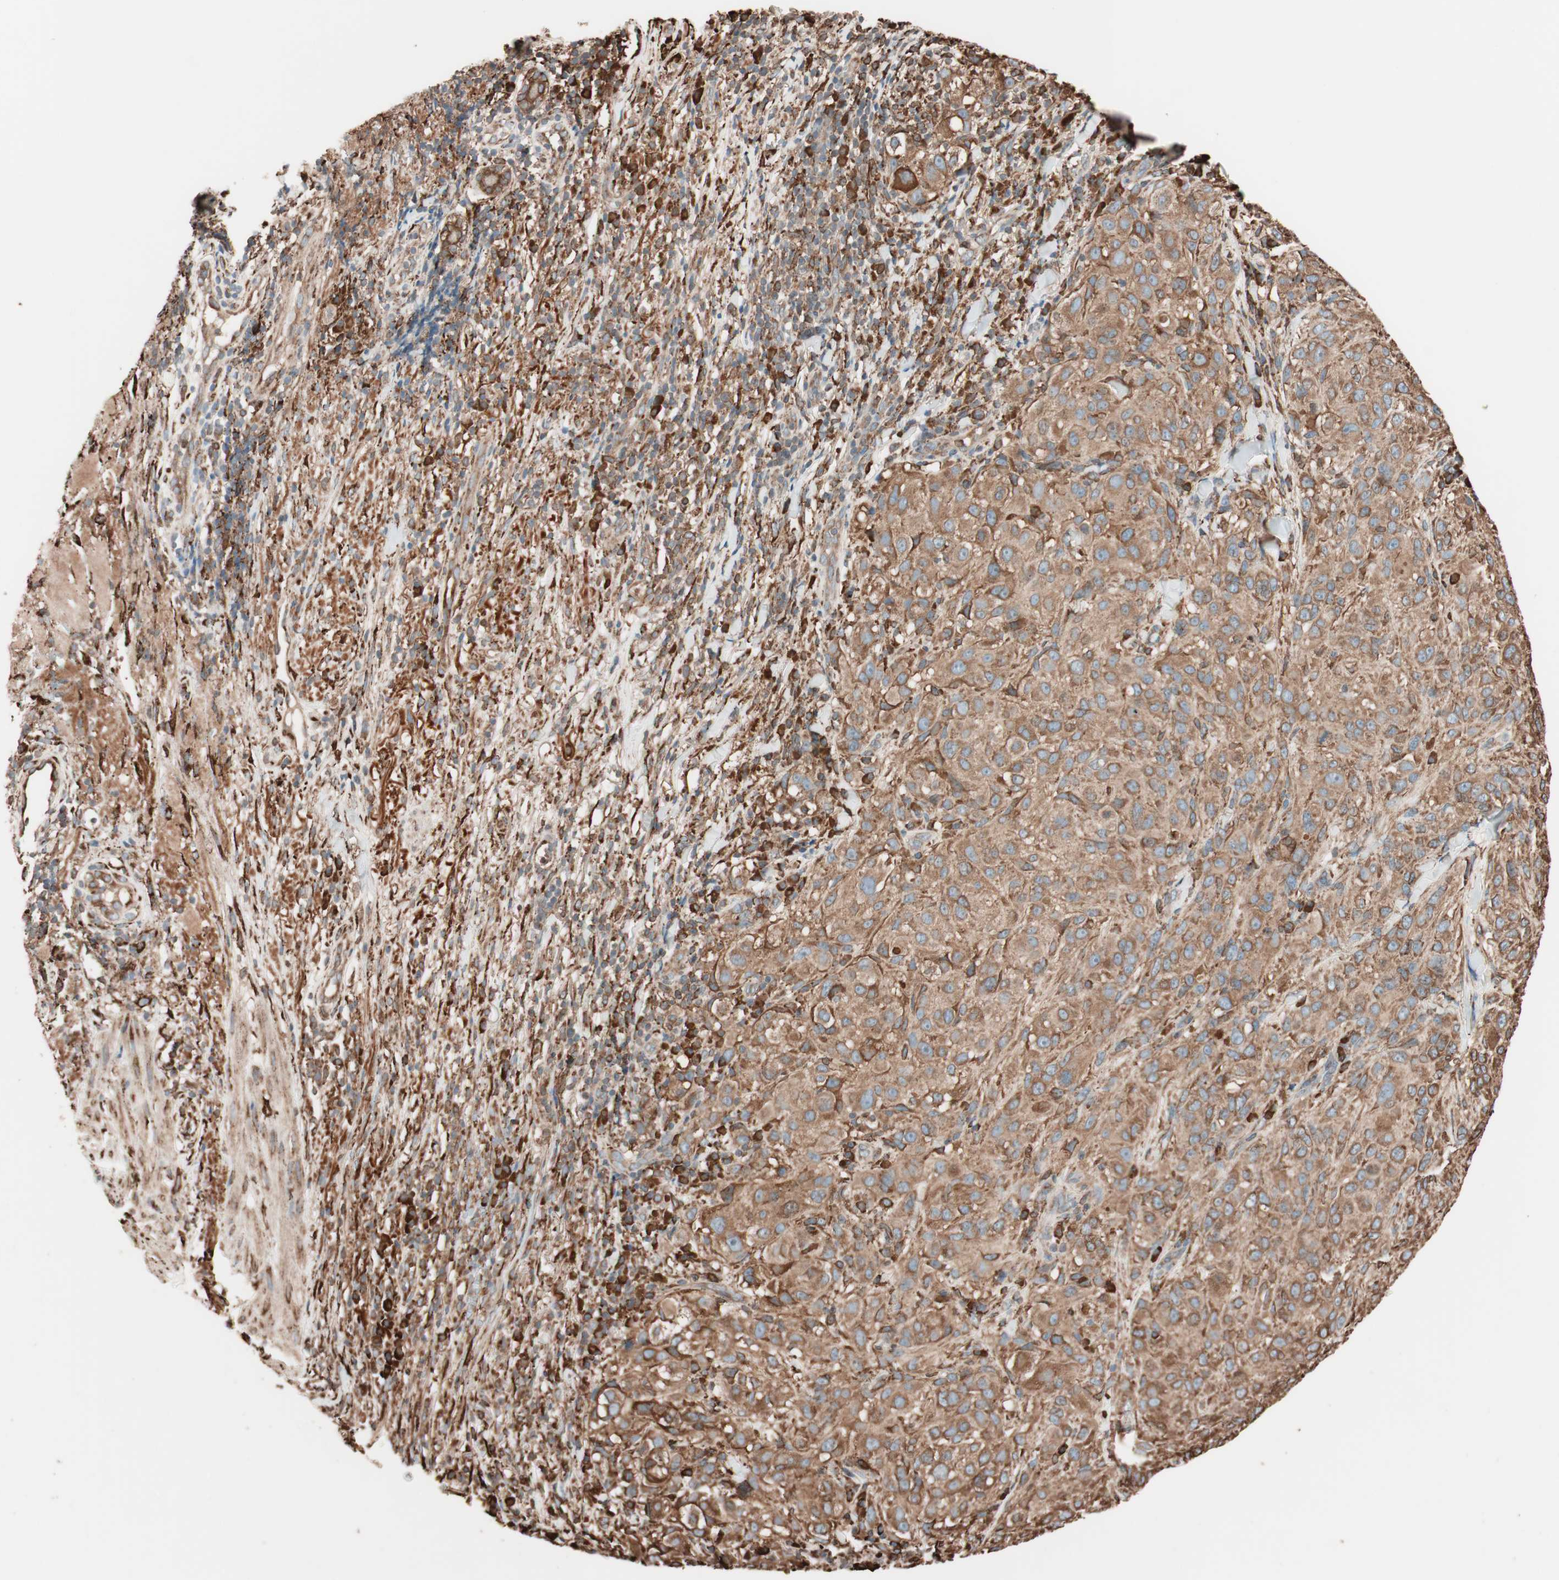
{"staining": {"intensity": "strong", "quantity": ">75%", "location": "cytoplasmic/membranous"}, "tissue": "melanoma", "cell_type": "Tumor cells", "image_type": "cancer", "snomed": [{"axis": "morphology", "description": "Necrosis, NOS"}, {"axis": "morphology", "description": "Malignant melanoma, NOS"}, {"axis": "topography", "description": "Skin"}], "caption": "Immunohistochemical staining of melanoma reveals strong cytoplasmic/membranous protein positivity in about >75% of tumor cells.", "gene": "VEGFA", "patient": {"sex": "female", "age": 87}}